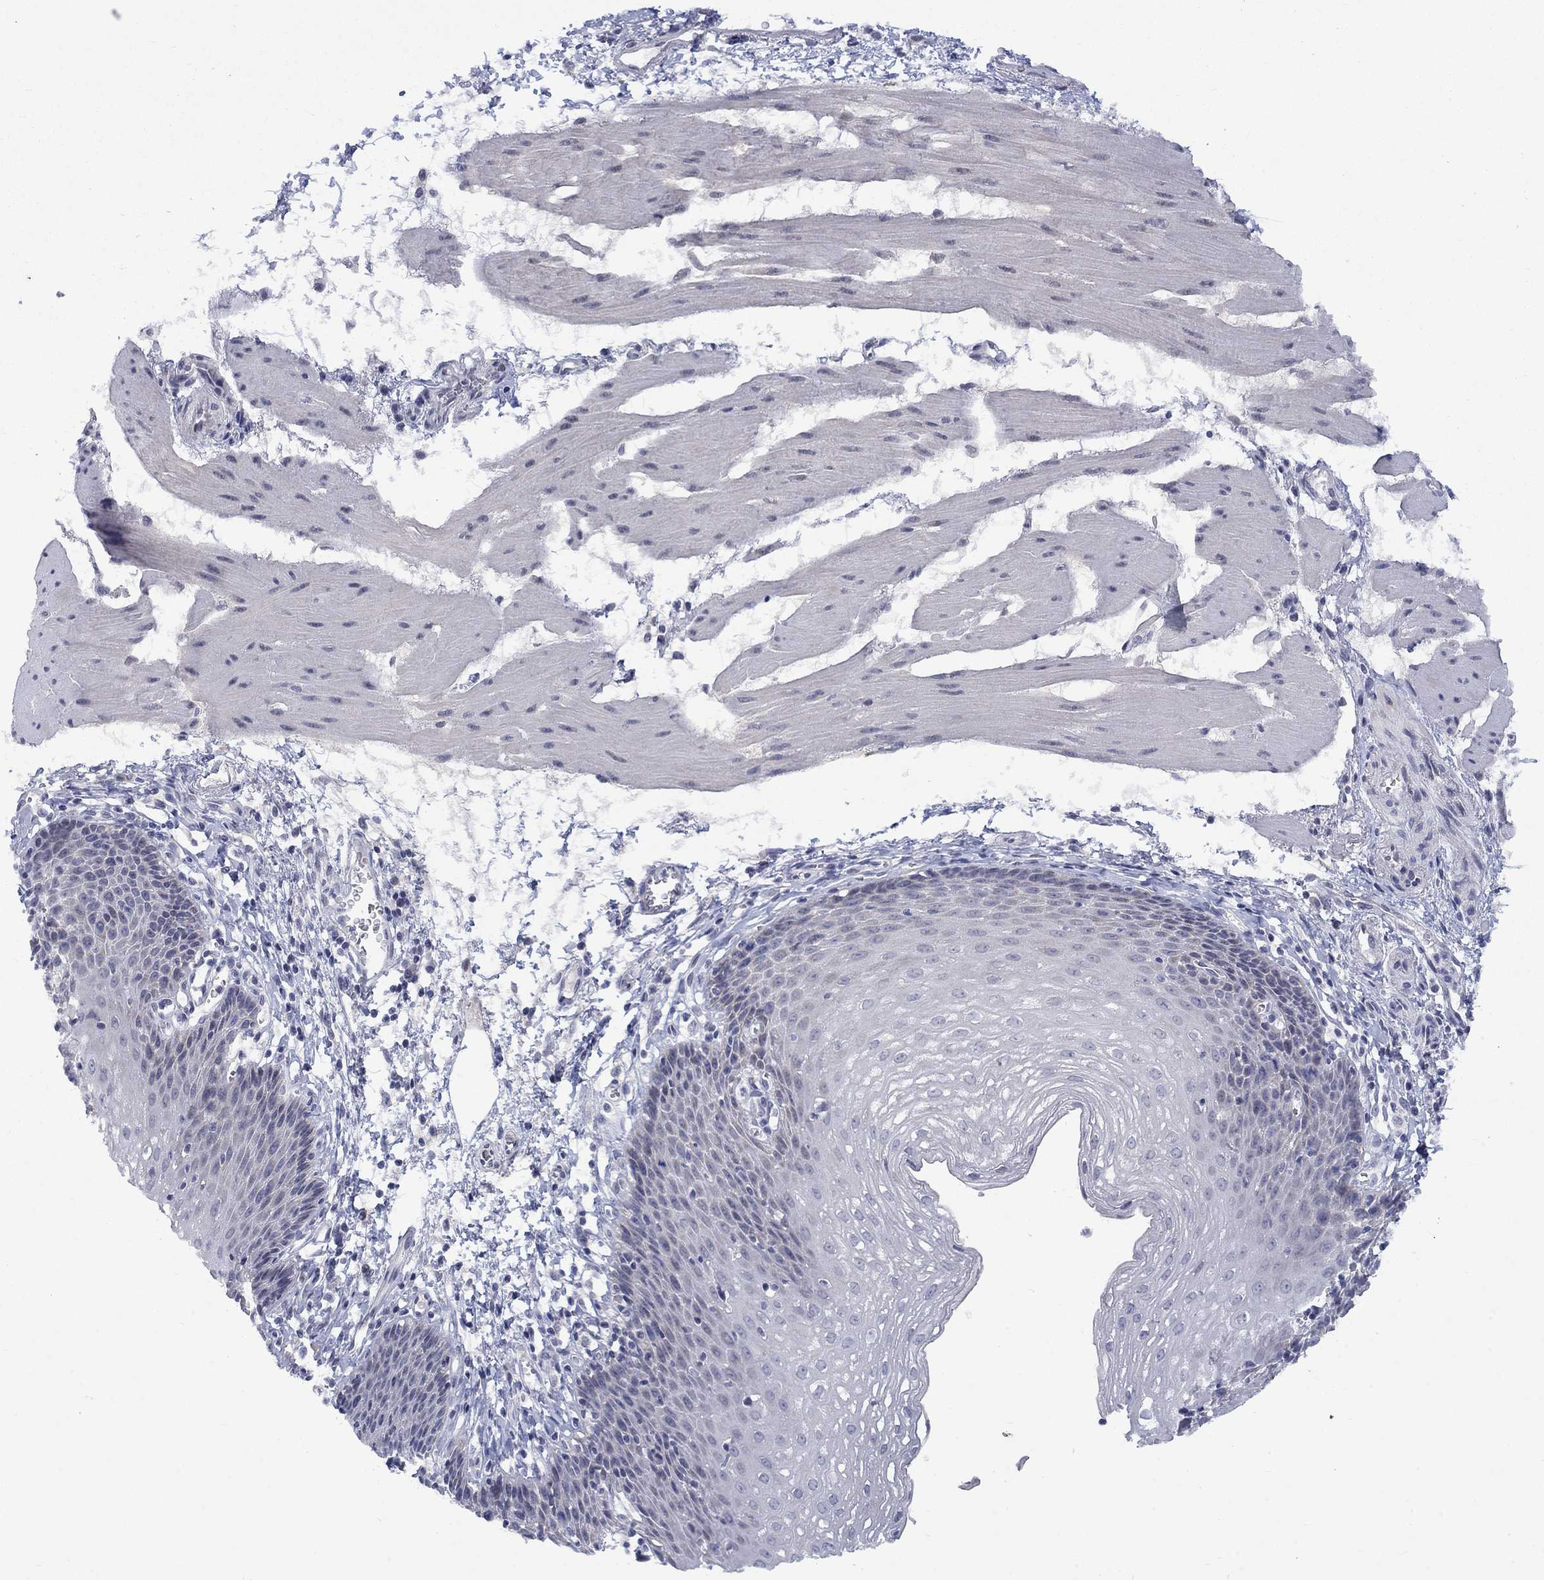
{"staining": {"intensity": "negative", "quantity": "none", "location": "none"}, "tissue": "esophagus", "cell_type": "Squamous epithelial cells", "image_type": "normal", "snomed": [{"axis": "morphology", "description": "Normal tissue, NOS"}, {"axis": "topography", "description": "Esophagus"}], "caption": "This is an IHC image of benign human esophagus. There is no positivity in squamous epithelial cells.", "gene": "KCNJ16", "patient": {"sex": "female", "age": 64}}